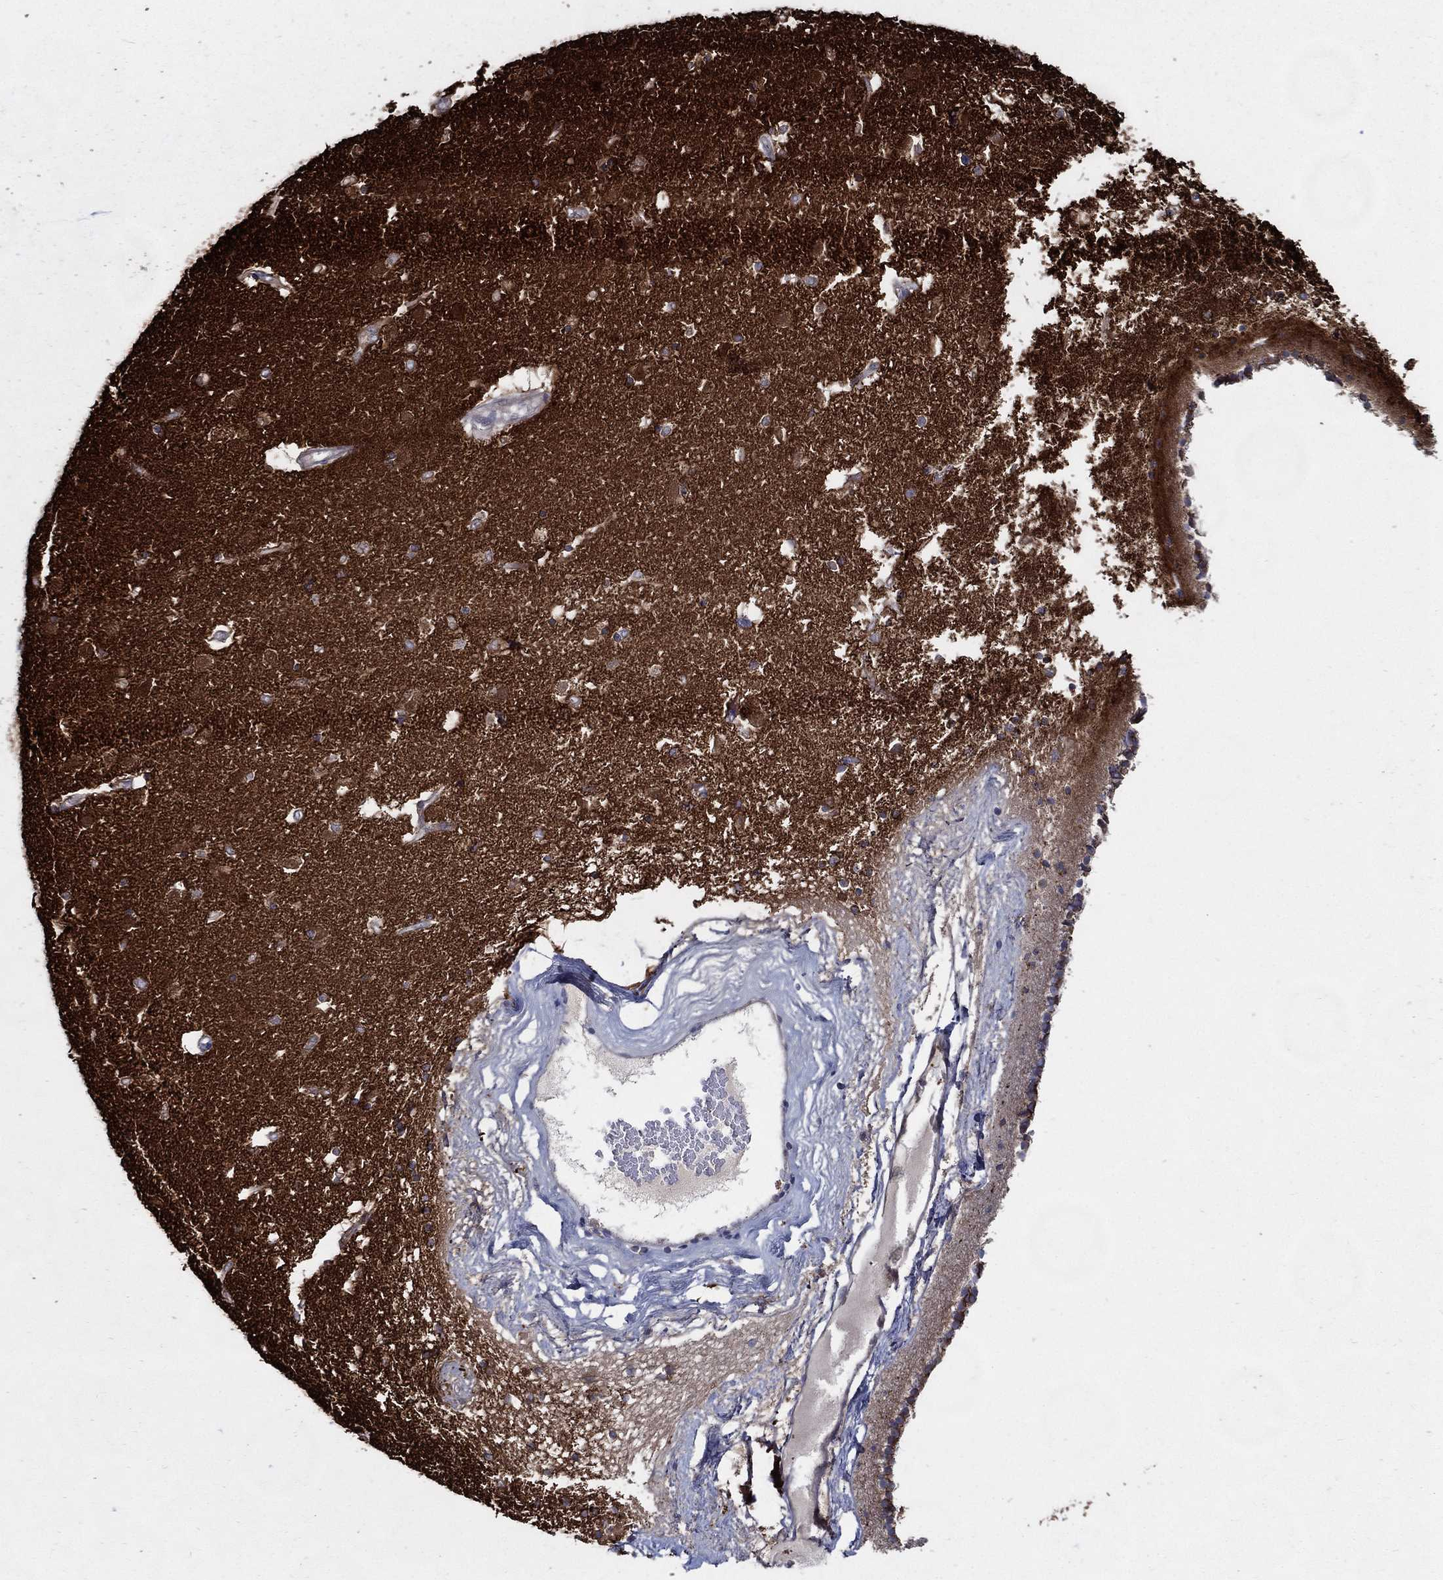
{"staining": {"intensity": "negative", "quantity": "none", "location": "none"}, "tissue": "caudate", "cell_type": "Glial cells", "image_type": "normal", "snomed": [{"axis": "morphology", "description": "Normal tissue, NOS"}, {"axis": "topography", "description": "Lateral ventricle wall"}], "caption": "IHC image of unremarkable caudate stained for a protein (brown), which reveals no positivity in glial cells. (Brightfield microscopy of DAB immunohistochemistry at high magnification).", "gene": "ARHGAP11A", "patient": {"sex": "female", "age": 71}}